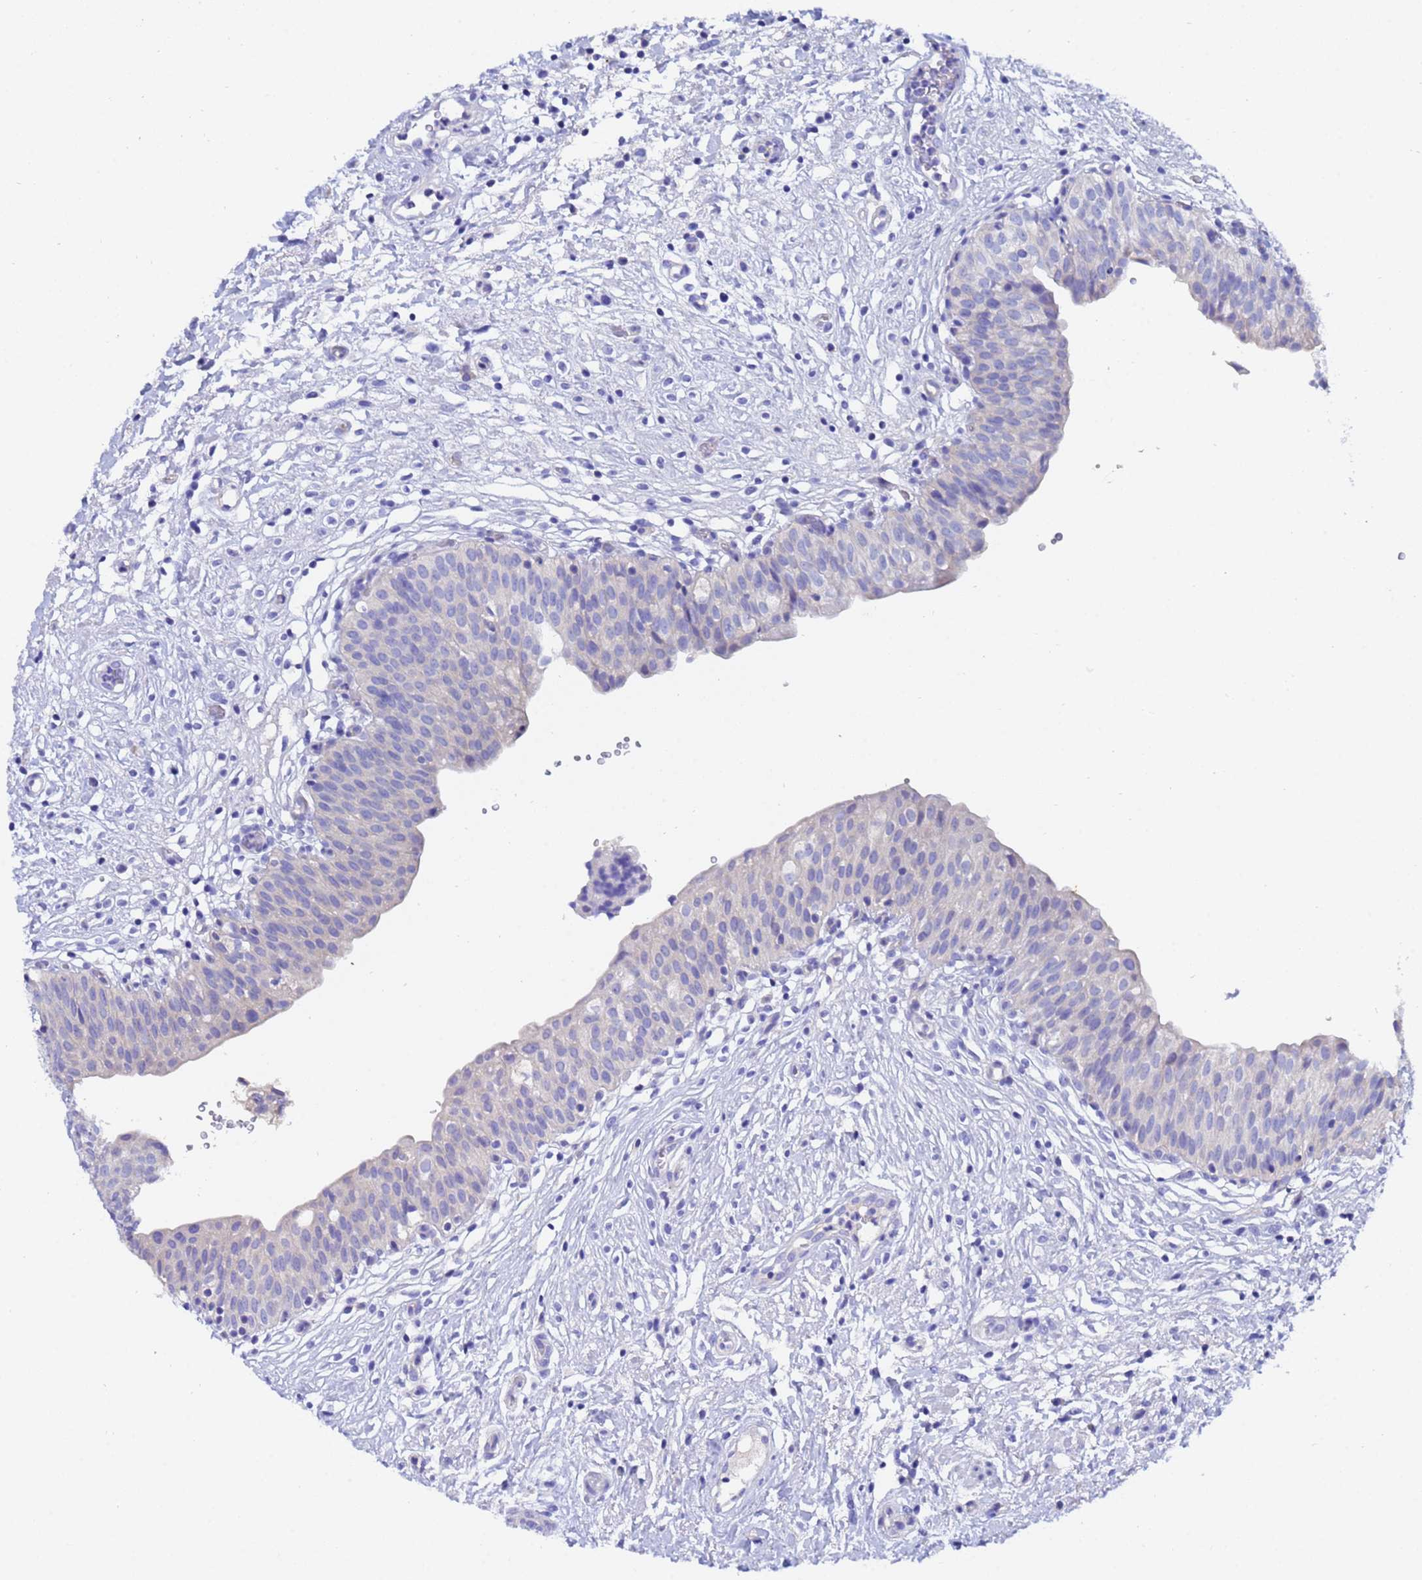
{"staining": {"intensity": "negative", "quantity": "none", "location": "none"}, "tissue": "urinary bladder", "cell_type": "Urothelial cells", "image_type": "normal", "snomed": [{"axis": "morphology", "description": "Normal tissue, NOS"}, {"axis": "topography", "description": "Urinary bladder"}], "caption": "High magnification brightfield microscopy of normal urinary bladder stained with DAB (3,3'-diaminobenzidine) (brown) and counterstained with hematoxylin (blue): urothelial cells show no significant staining. The staining was performed using DAB (3,3'-diaminobenzidine) to visualize the protein expression in brown, while the nuclei were stained in blue with hematoxylin (Magnification: 20x).", "gene": "UBE2O", "patient": {"sex": "male", "age": 55}}